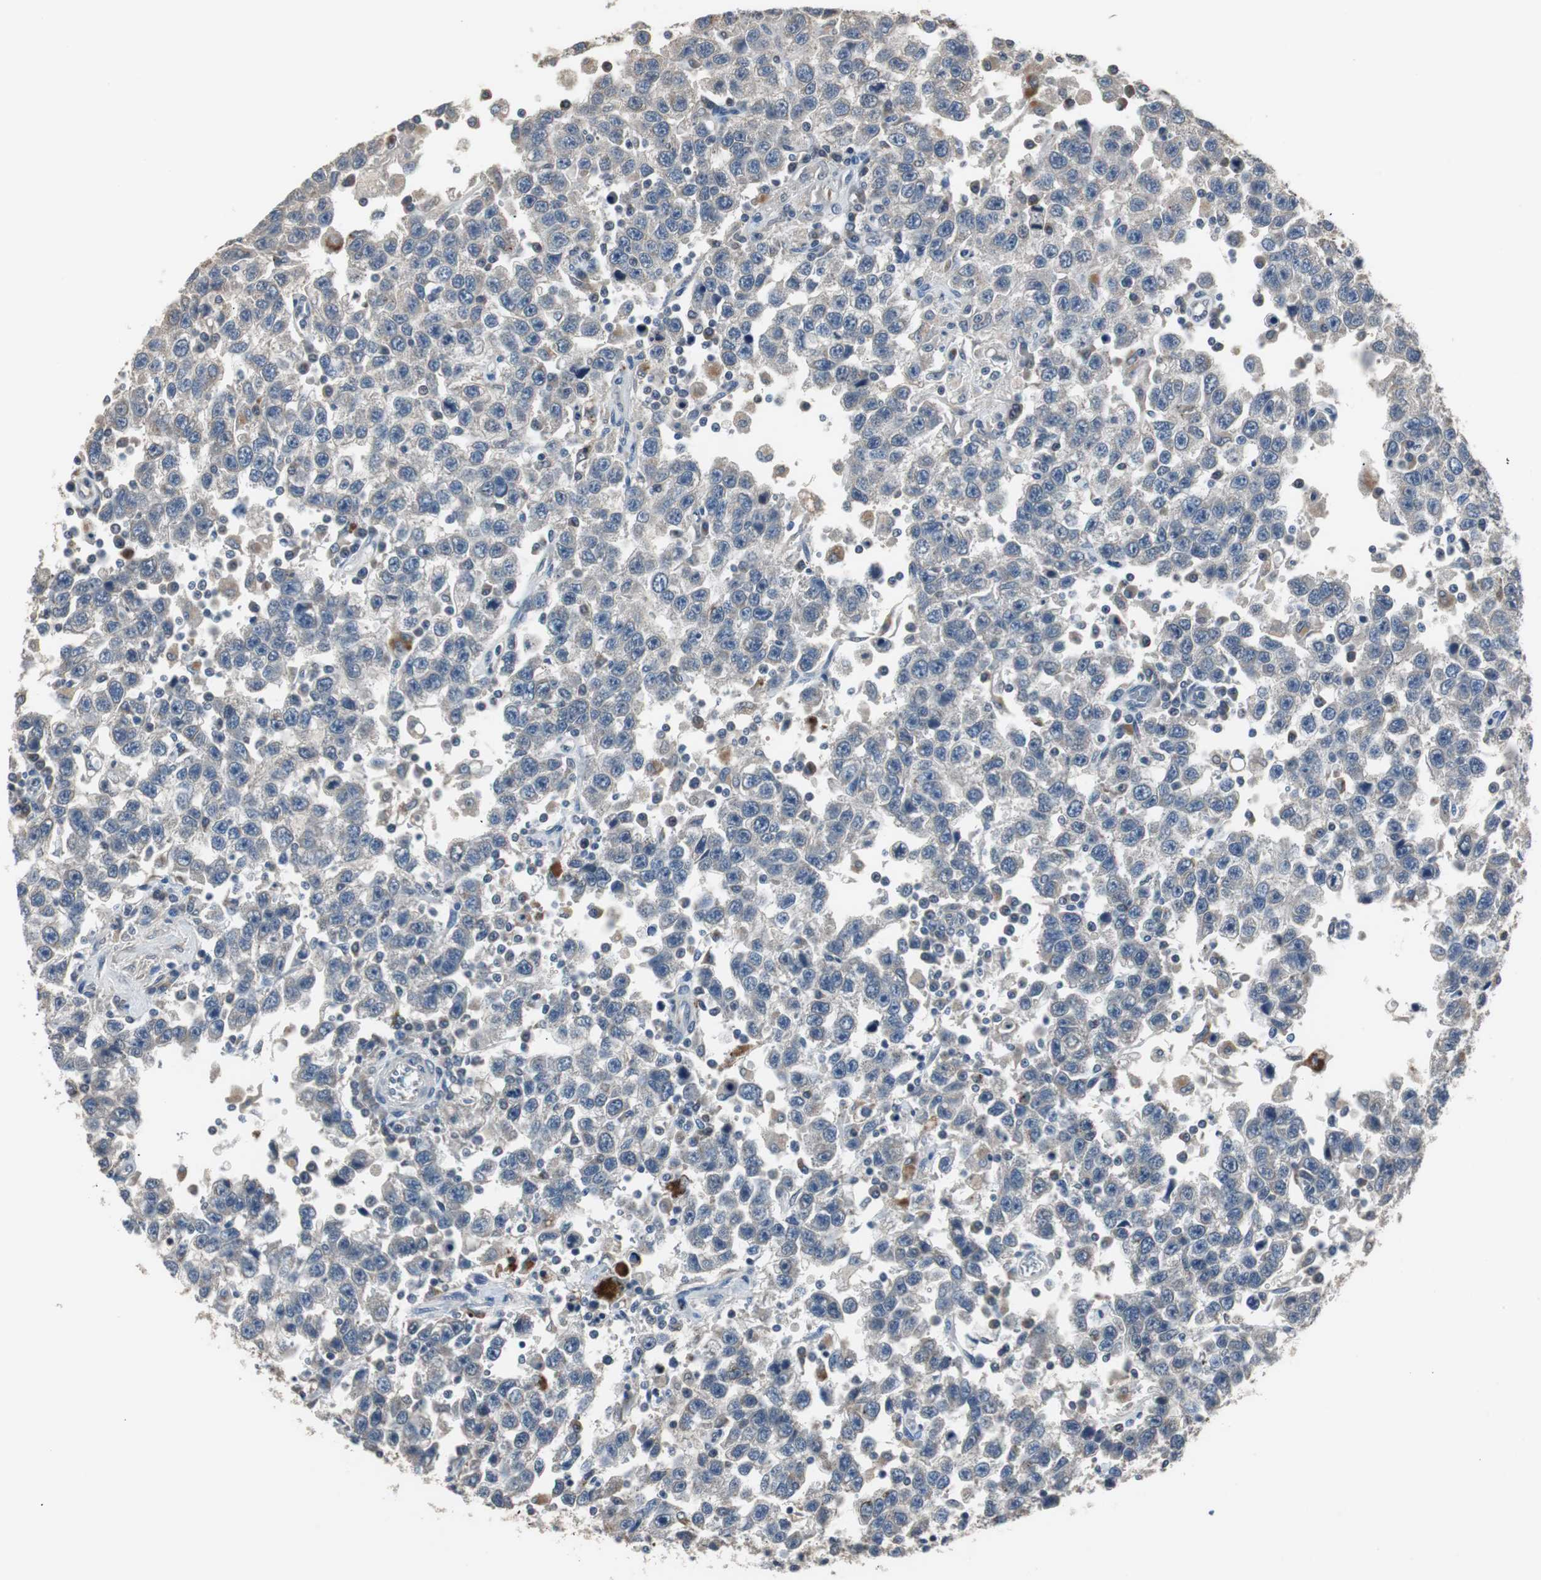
{"staining": {"intensity": "weak", "quantity": "<25%", "location": "cytoplasmic/membranous"}, "tissue": "testis cancer", "cell_type": "Tumor cells", "image_type": "cancer", "snomed": [{"axis": "morphology", "description": "Seminoma, NOS"}, {"axis": "topography", "description": "Testis"}], "caption": "Testis cancer (seminoma) stained for a protein using IHC displays no positivity tumor cells.", "gene": "PCYT1B", "patient": {"sex": "male", "age": 41}}